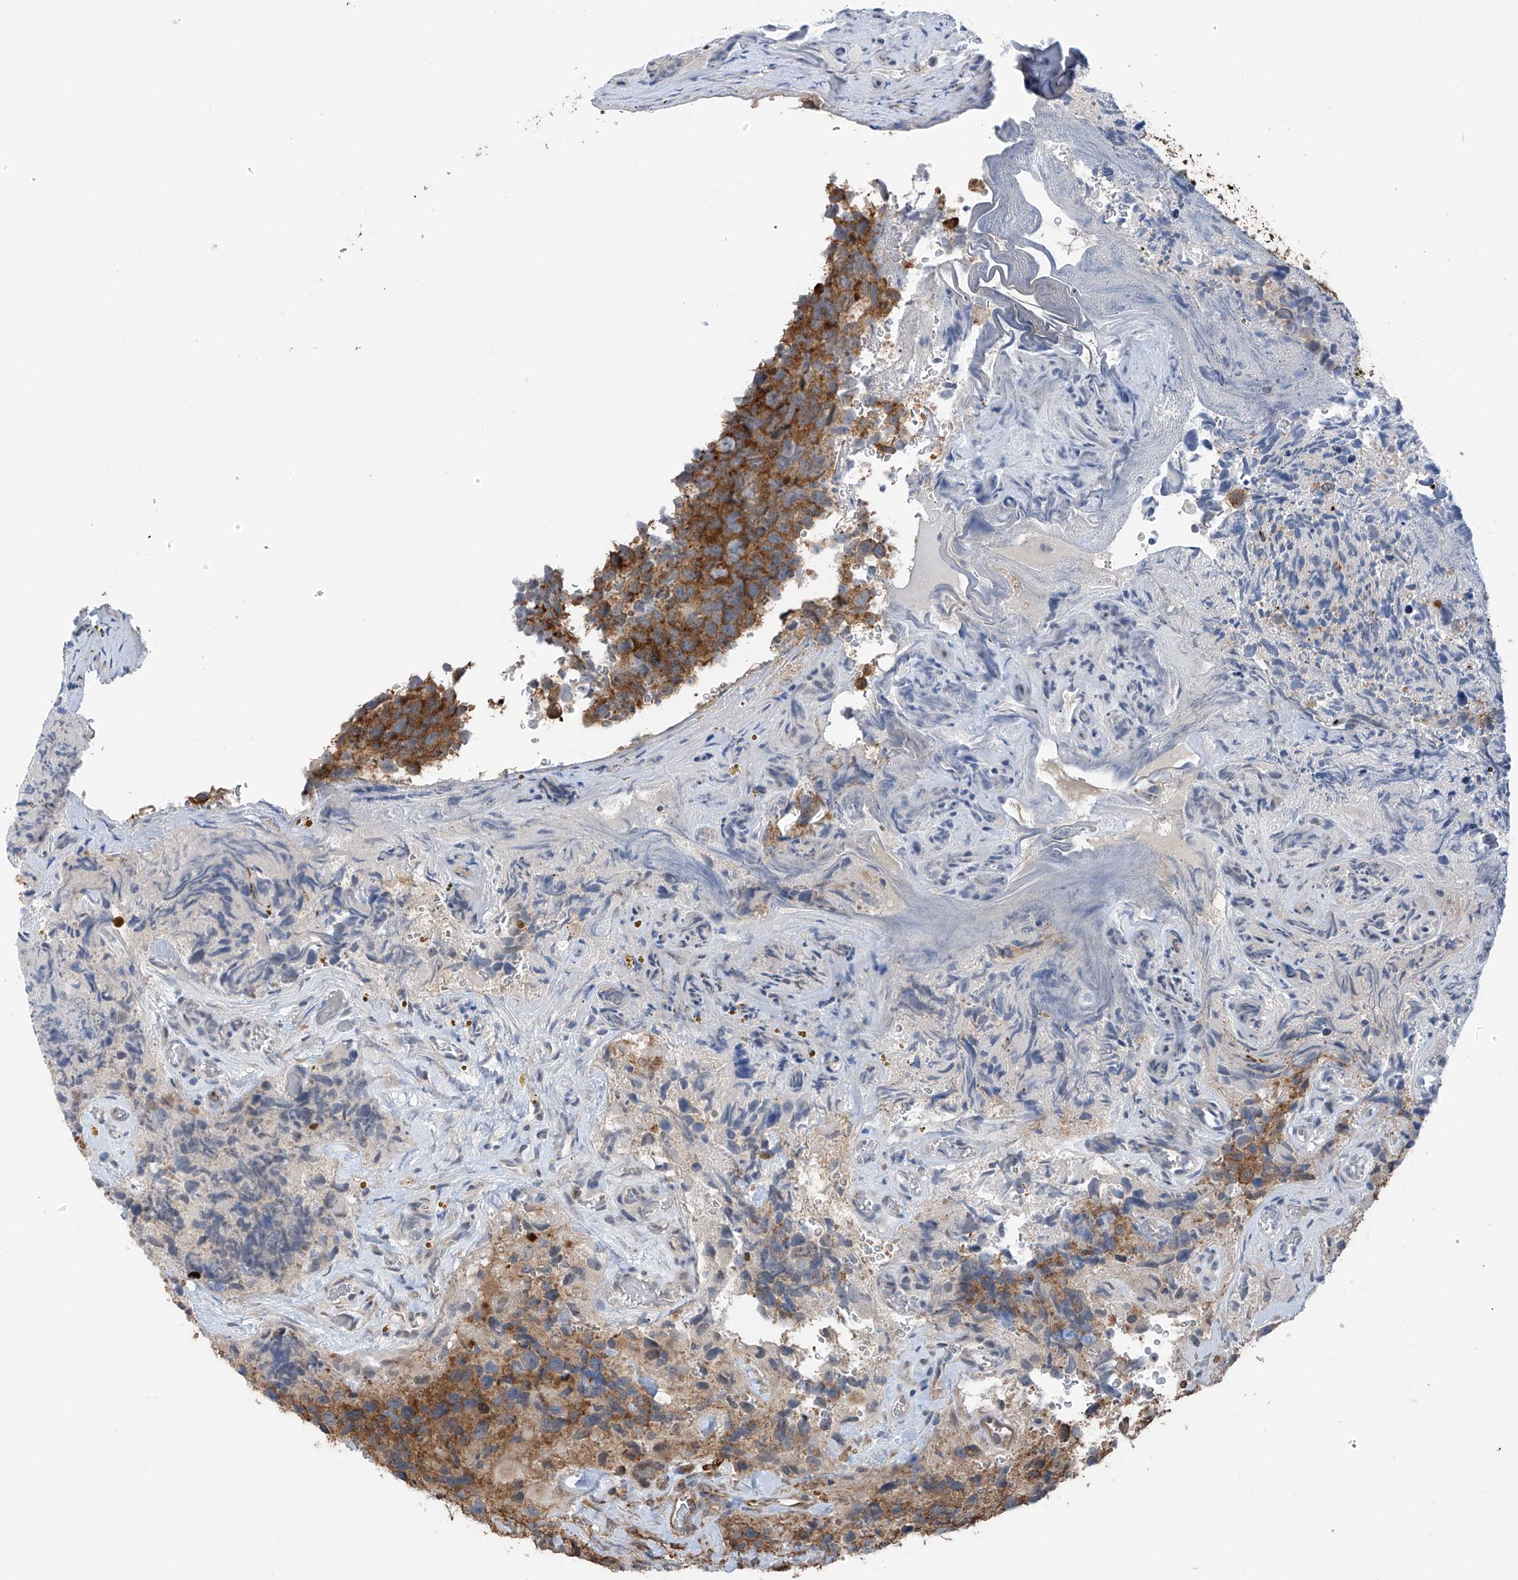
{"staining": {"intensity": "weak", "quantity": ">75%", "location": "cytoplasmic/membranous"}, "tissue": "glioma", "cell_type": "Tumor cells", "image_type": "cancer", "snomed": [{"axis": "morphology", "description": "Glioma, malignant, High grade"}, {"axis": "topography", "description": "Brain"}], "caption": "Malignant high-grade glioma stained with a brown dye displays weak cytoplasmic/membranous positive staining in about >75% of tumor cells.", "gene": "ZNF189", "patient": {"sex": "male", "age": 69}}